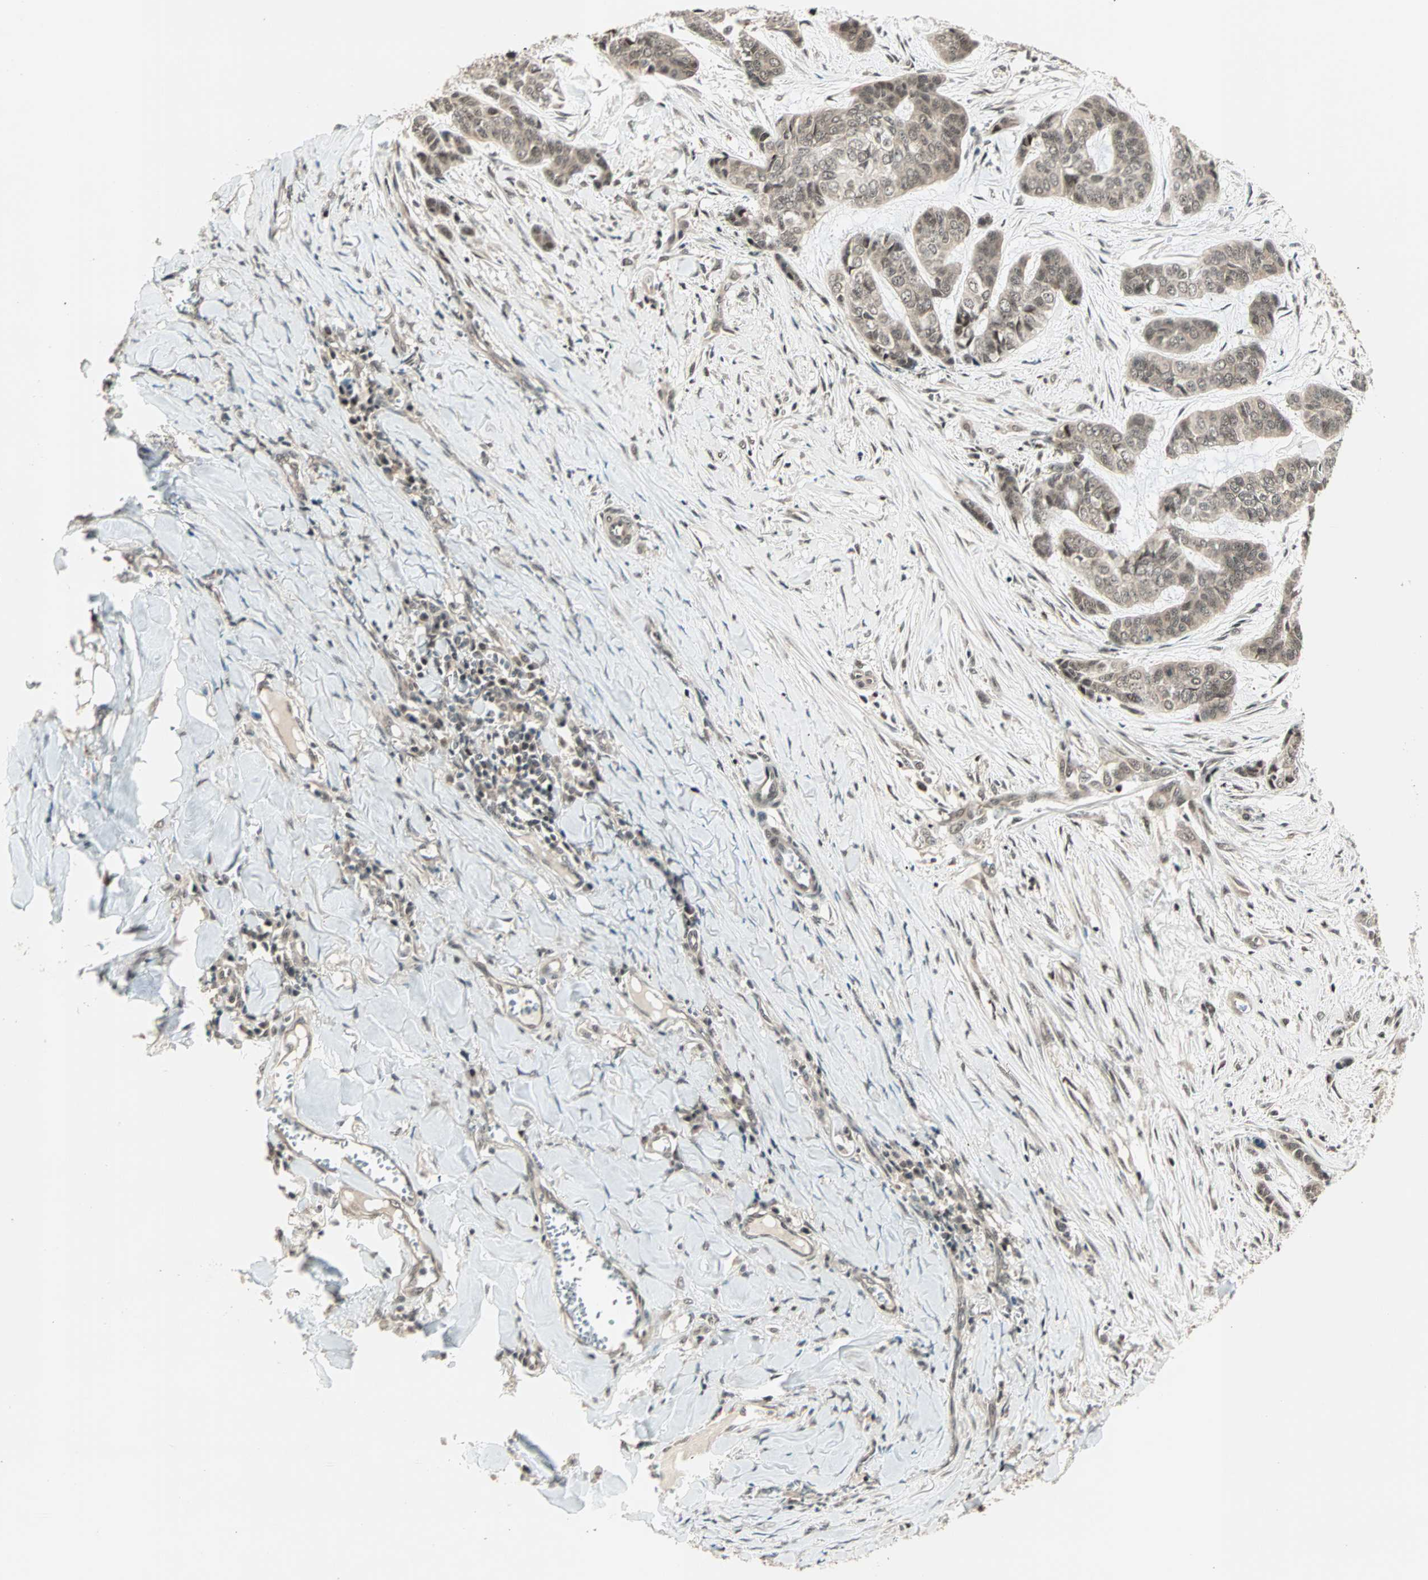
{"staining": {"intensity": "weak", "quantity": ">75%", "location": "cytoplasmic/membranous,nuclear"}, "tissue": "skin cancer", "cell_type": "Tumor cells", "image_type": "cancer", "snomed": [{"axis": "morphology", "description": "Basal cell carcinoma"}, {"axis": "topography", "description": "Skin"}], "caption": "Human skin cancer (basal cell carcinoma) stained for a protein (brown) shows weak cytoplasmic/membranous and nuclear positive positivity in approximately >75% of tumor cells.", "gene": "ZNF701", "patient": {"sex": "female", "age": 64}}